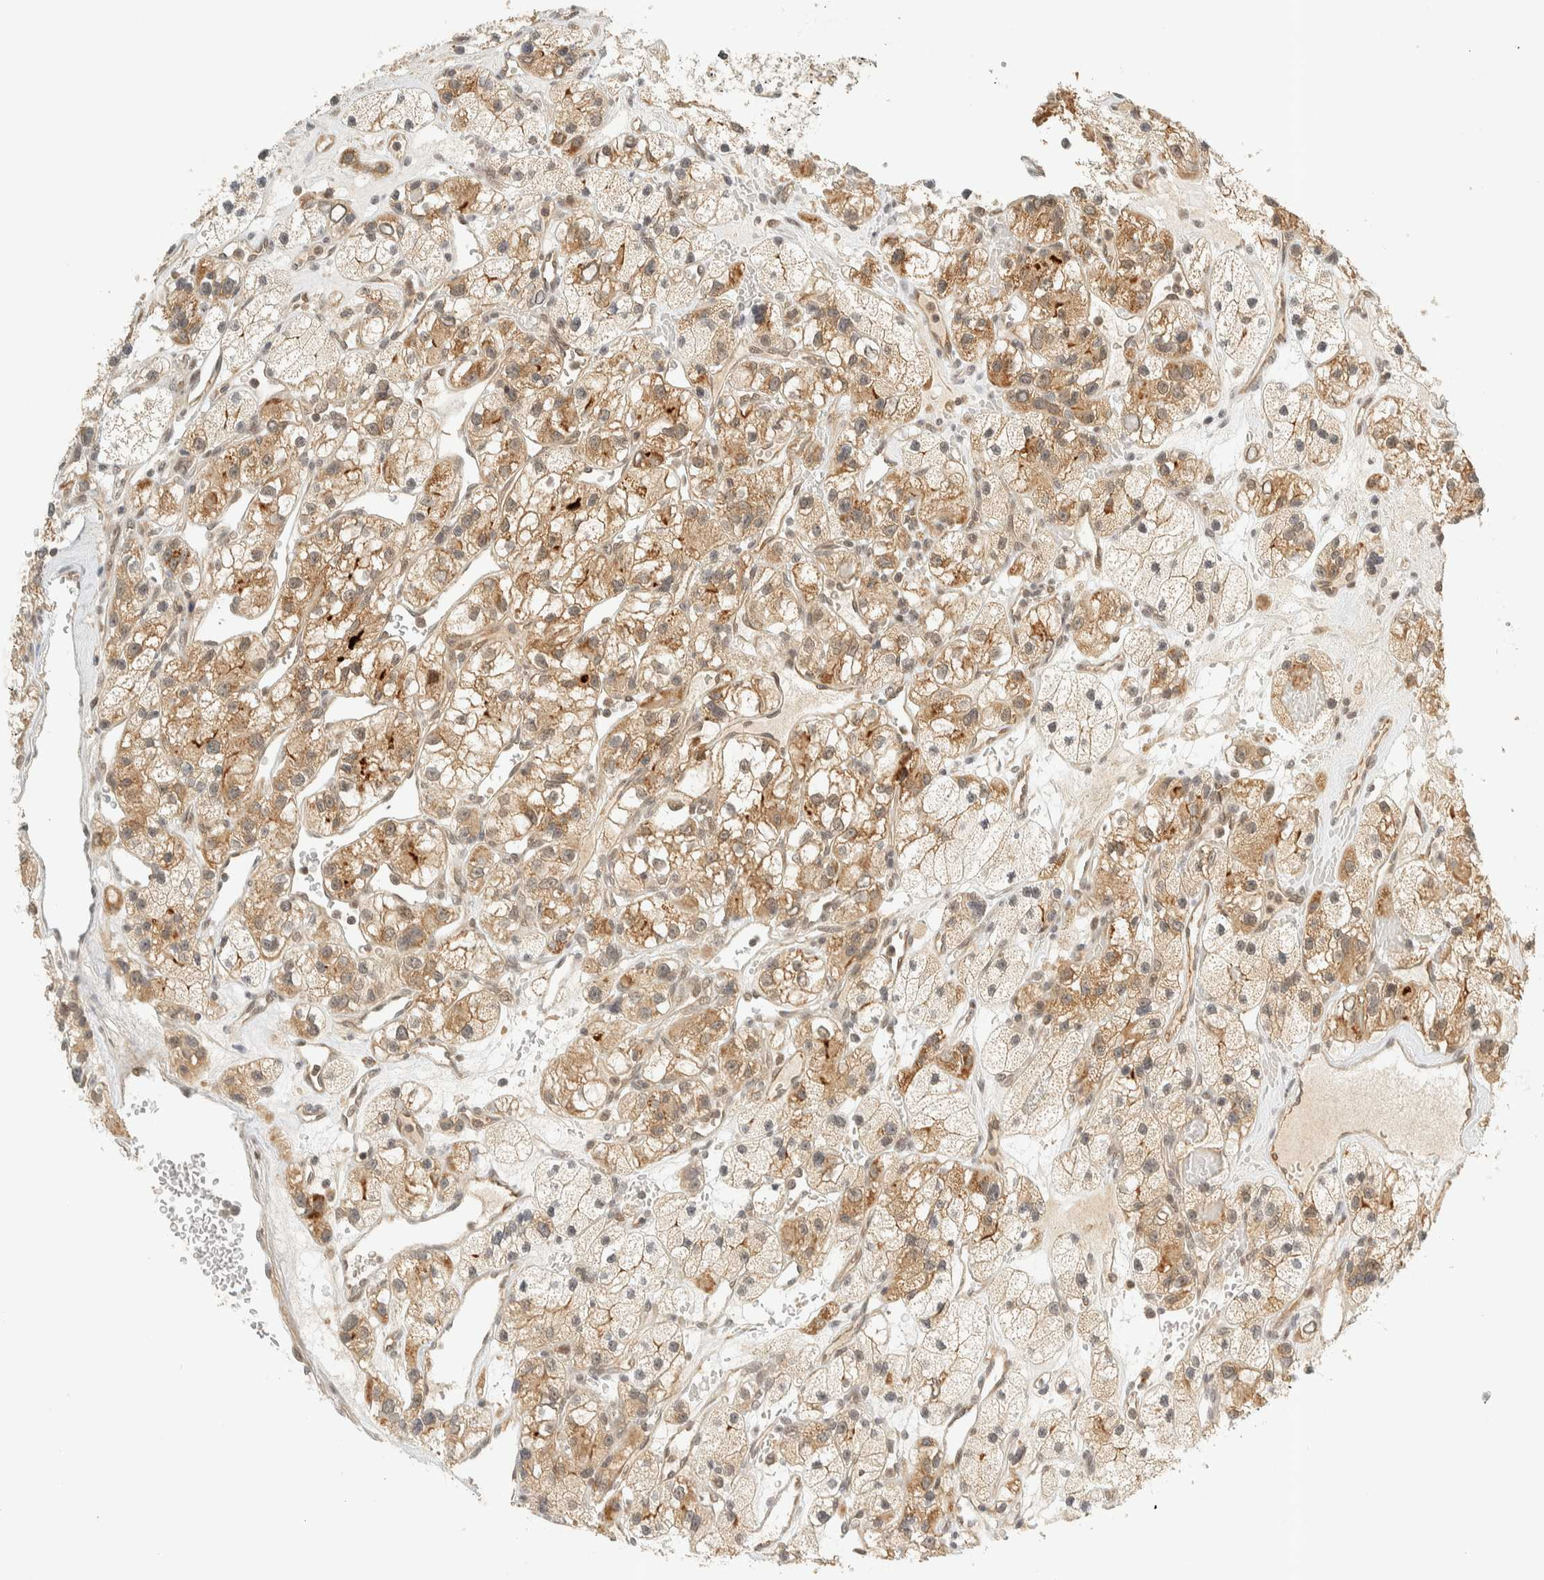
{"staining": {"intensity": "moderate", "quantity": ">75%", "location": "cytoplasmic/membranous"}, "tissue": "renal cancer", "cell_type": "Tumor cells", "image_type": "cancer", "snomed": [{"axis": "morphology", "description": "Adenocarcinoma, NOS"}, {"axis": "topography", "description": "Kidney"}], "caption": "Renal cancer was stained to show a protein in brown. There is medium levels of moderate cytoplasmic/membranous positivity in about >75% of tumor cells.", "gene": "KIFAP3", "patient": {"sex": "female", "age": 57}}